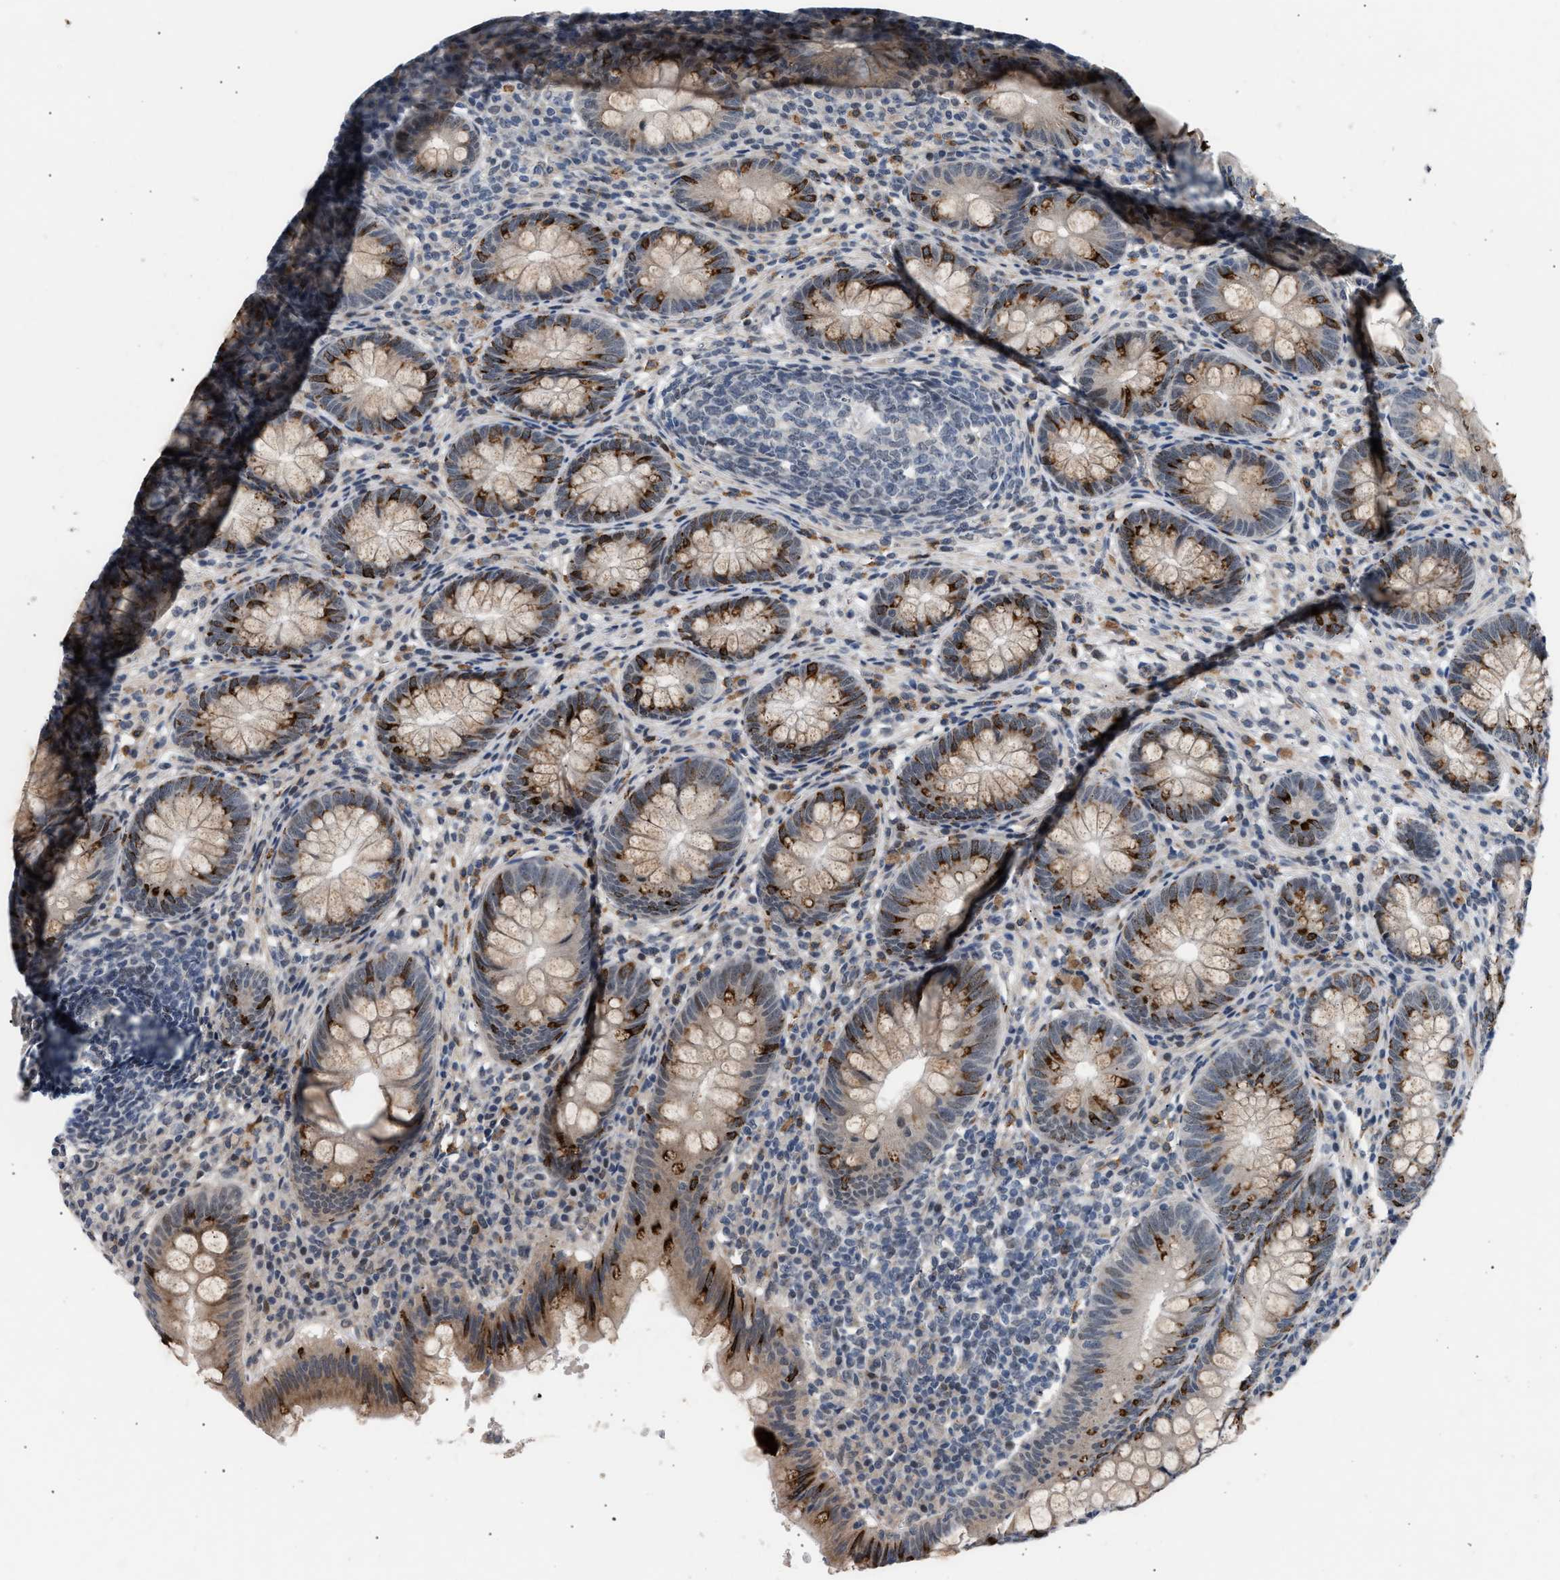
{"staining": {"intensity": "strong", "quantity": "25%-75%", "location": "cytoplasmic/membranous"}, "tissue": "appendix", "cell_type": "Glandular cells", "image_type": "normal", "snomed": [{"axis": "morphology", "description": "Normal tissue, NOS"}, {"axis": "topography", "description": "Appendix"}], "caption": "Immunohistochemistry of unremarkable human appendix displays high levels of strong cytoplasmic/membranous expression in about 25%-75% of glandular cells.", "gene": "TXNRD3", "patient": {"sex": "male", "age": 56}}